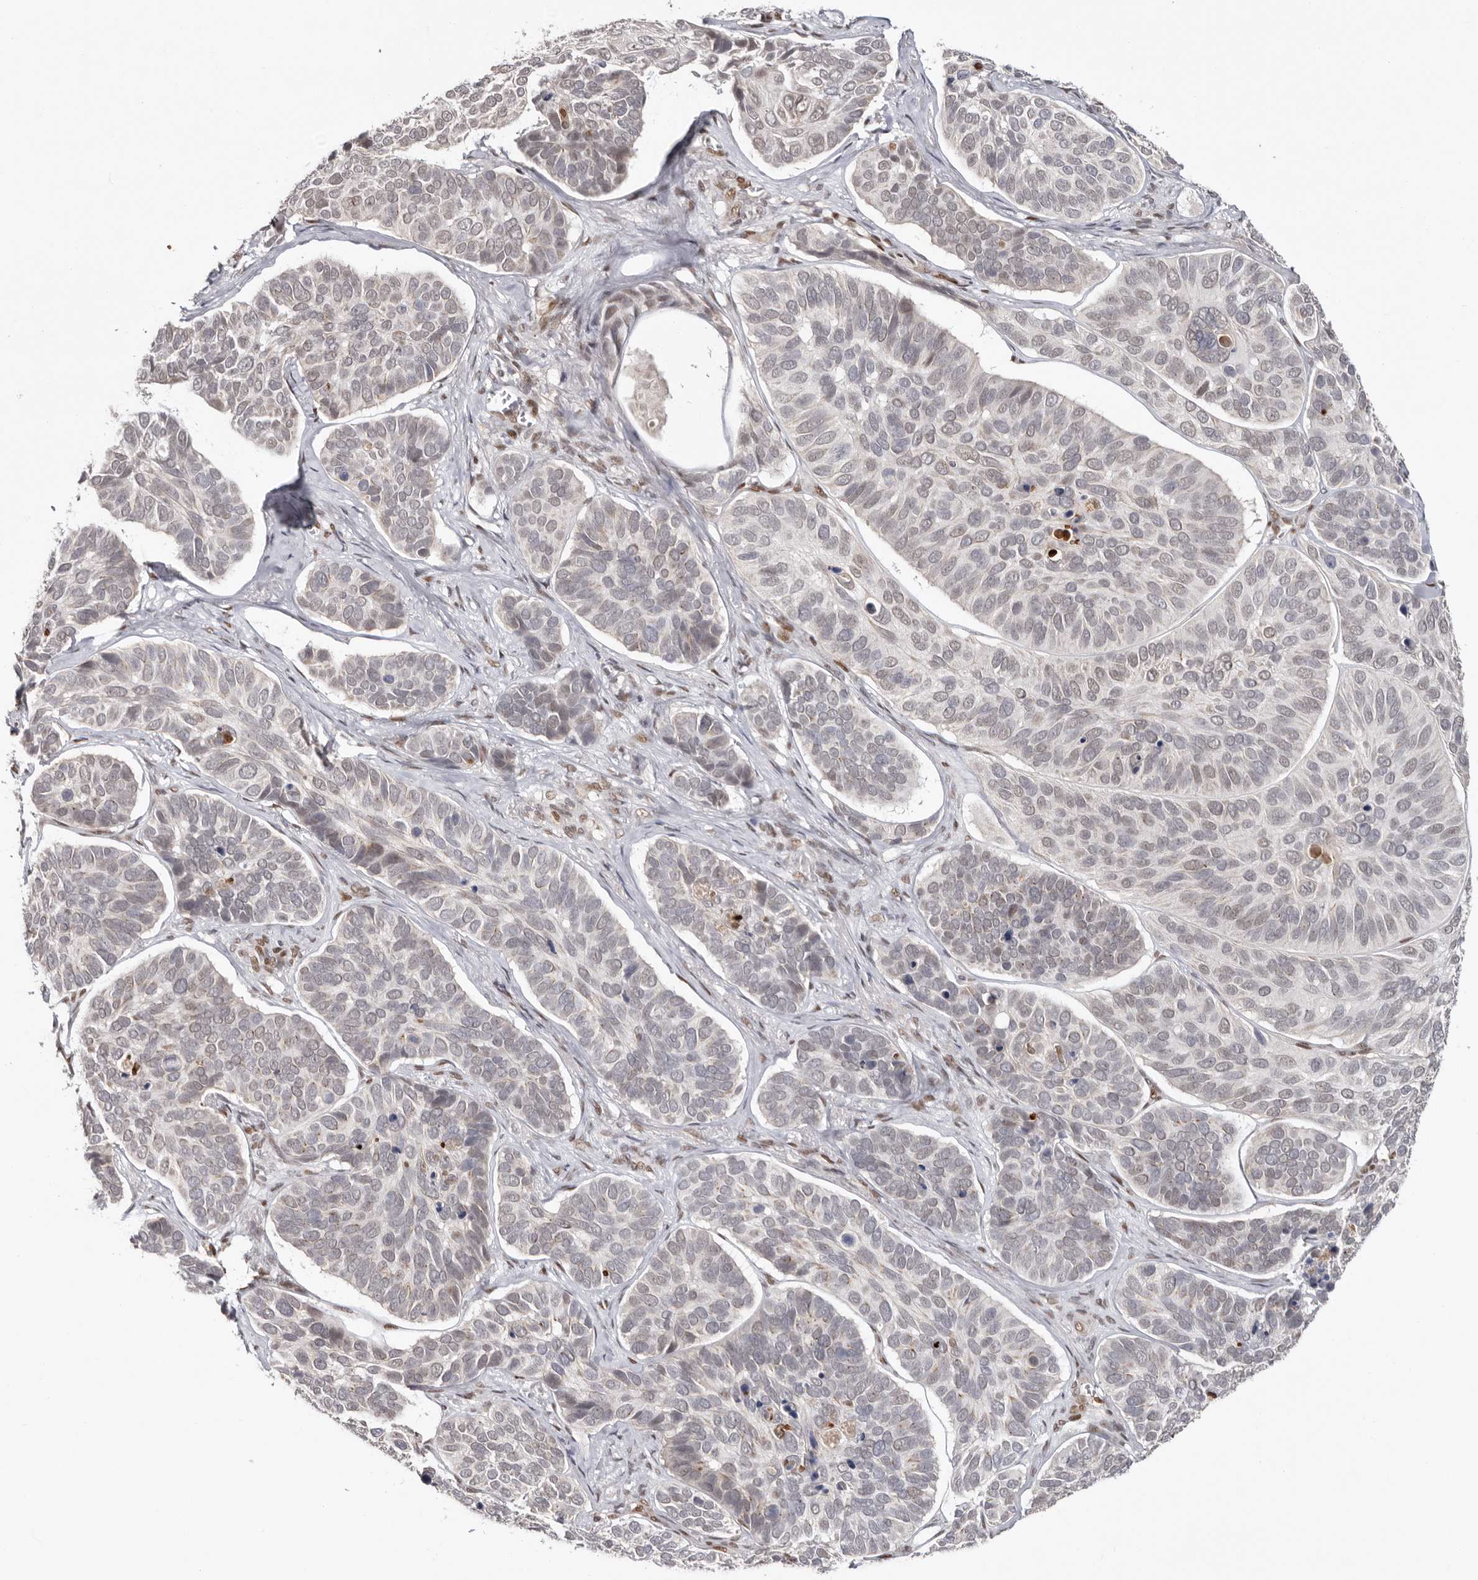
{"staining": {"intensity": "negative", "quantity": "none", "location": "none"}, "tissue": "skin cancer", "cell_type": "Tumor cells", "image_type": "cancer", "snomed": [{"axis": "morphology", "description": "Basal cell carcinoma"}, {"axis": "topography", "description": "Skin"}], "caption": "This is a image of IHC staining of skin basal cell carcinoma, which shows no staining in tumor cells.", "gene": "SMAD7", "patient": {"sex": "male", "age": 62}}